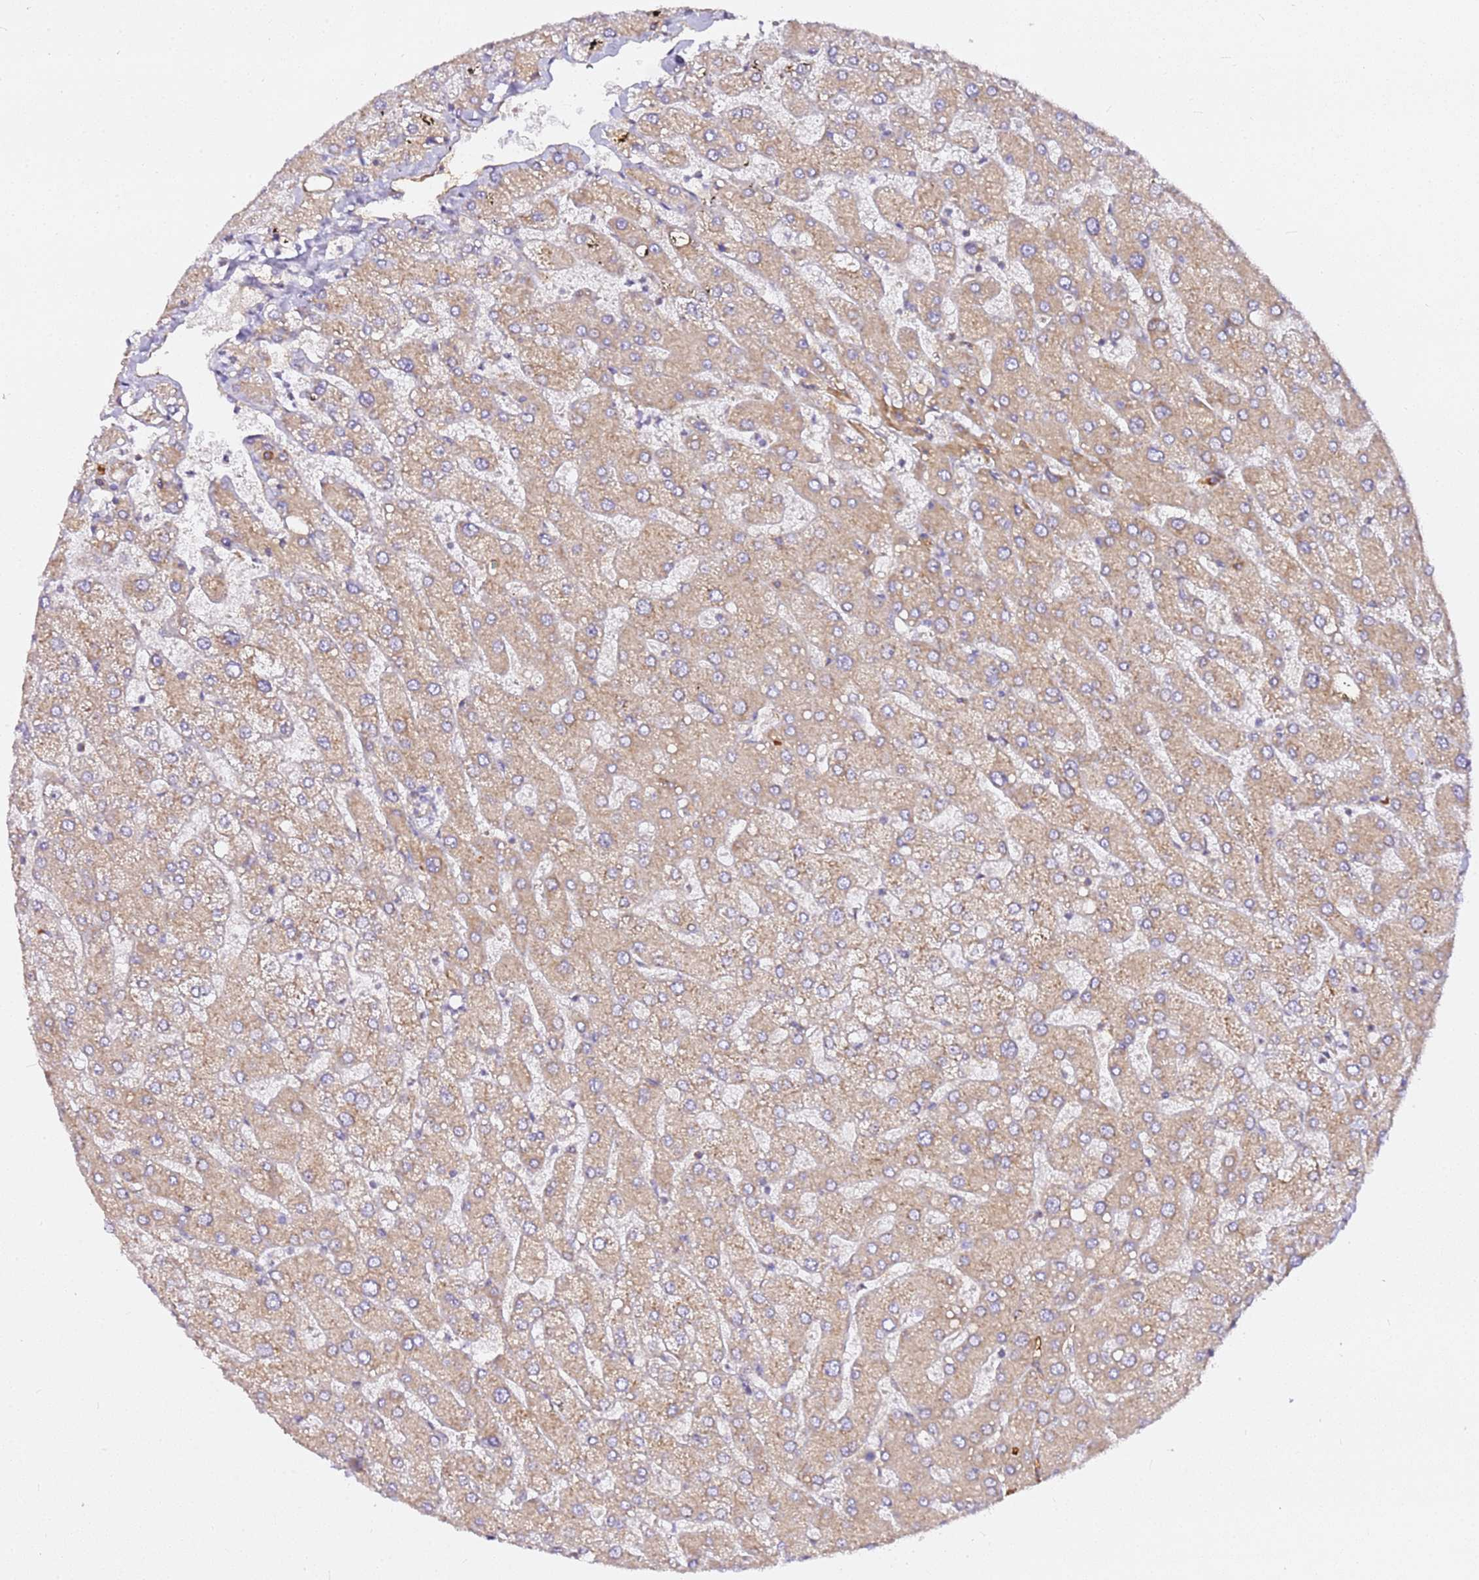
{"staining": {"intensity": "weak", "quantity": ">75%", "location": "cytoplasmic/membranous"}, "tissue": "liver", "cell_type": "Cholangiocytes", "image_type": "normal", "snomed": [{"axis": "morphology", "description": "Normal tissue, NOS"}, {"axis": "topography", "description": "Liver"}], "caption": "Immunohistochemical staining of unremarkable liver shows >75% levels of weak cytoplasmic/membranous protein positivity in approximately >75% of cholangiocytes.", "gene": "KIF7", "patient": {"sex": "male", "age": 55}}